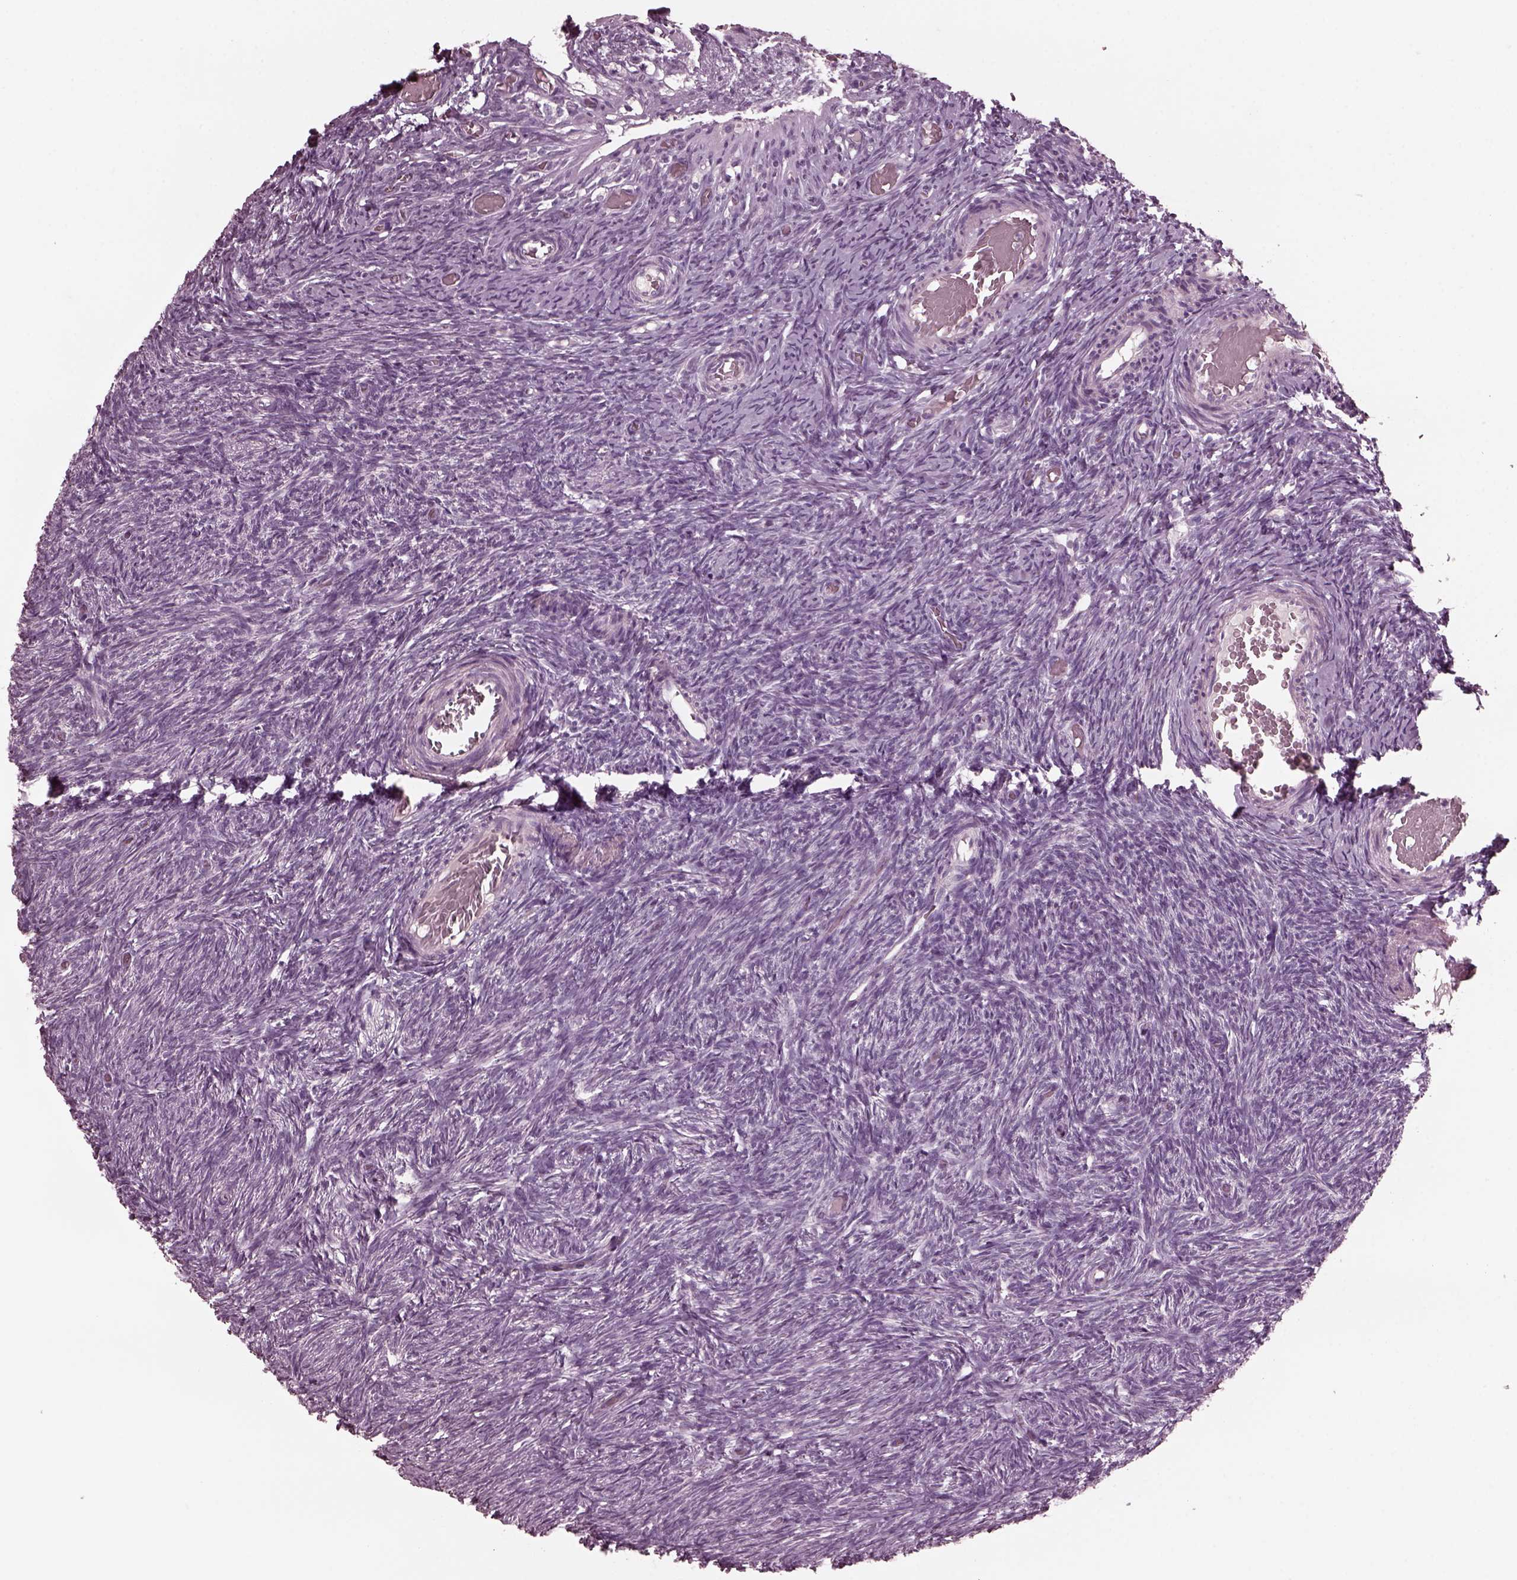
{"staining": {"intensity": "negative", "quantity": "none", "location": "none"}, "tissue": "ovary", "cell_type": "Ovarian stroma cells", "image_type": "normal", "snomed": [{"axis": "morphology", "description": "Normal tissue, NOS"}, {"axis": "topography", "description": "Ovary"}], "caption": "Immunohistochemical staining of unremarkable ovary displays no significant staining in ovarian stroma cells.", "gene": "CGA", "patient": {"sex": "female", "age": 39}}